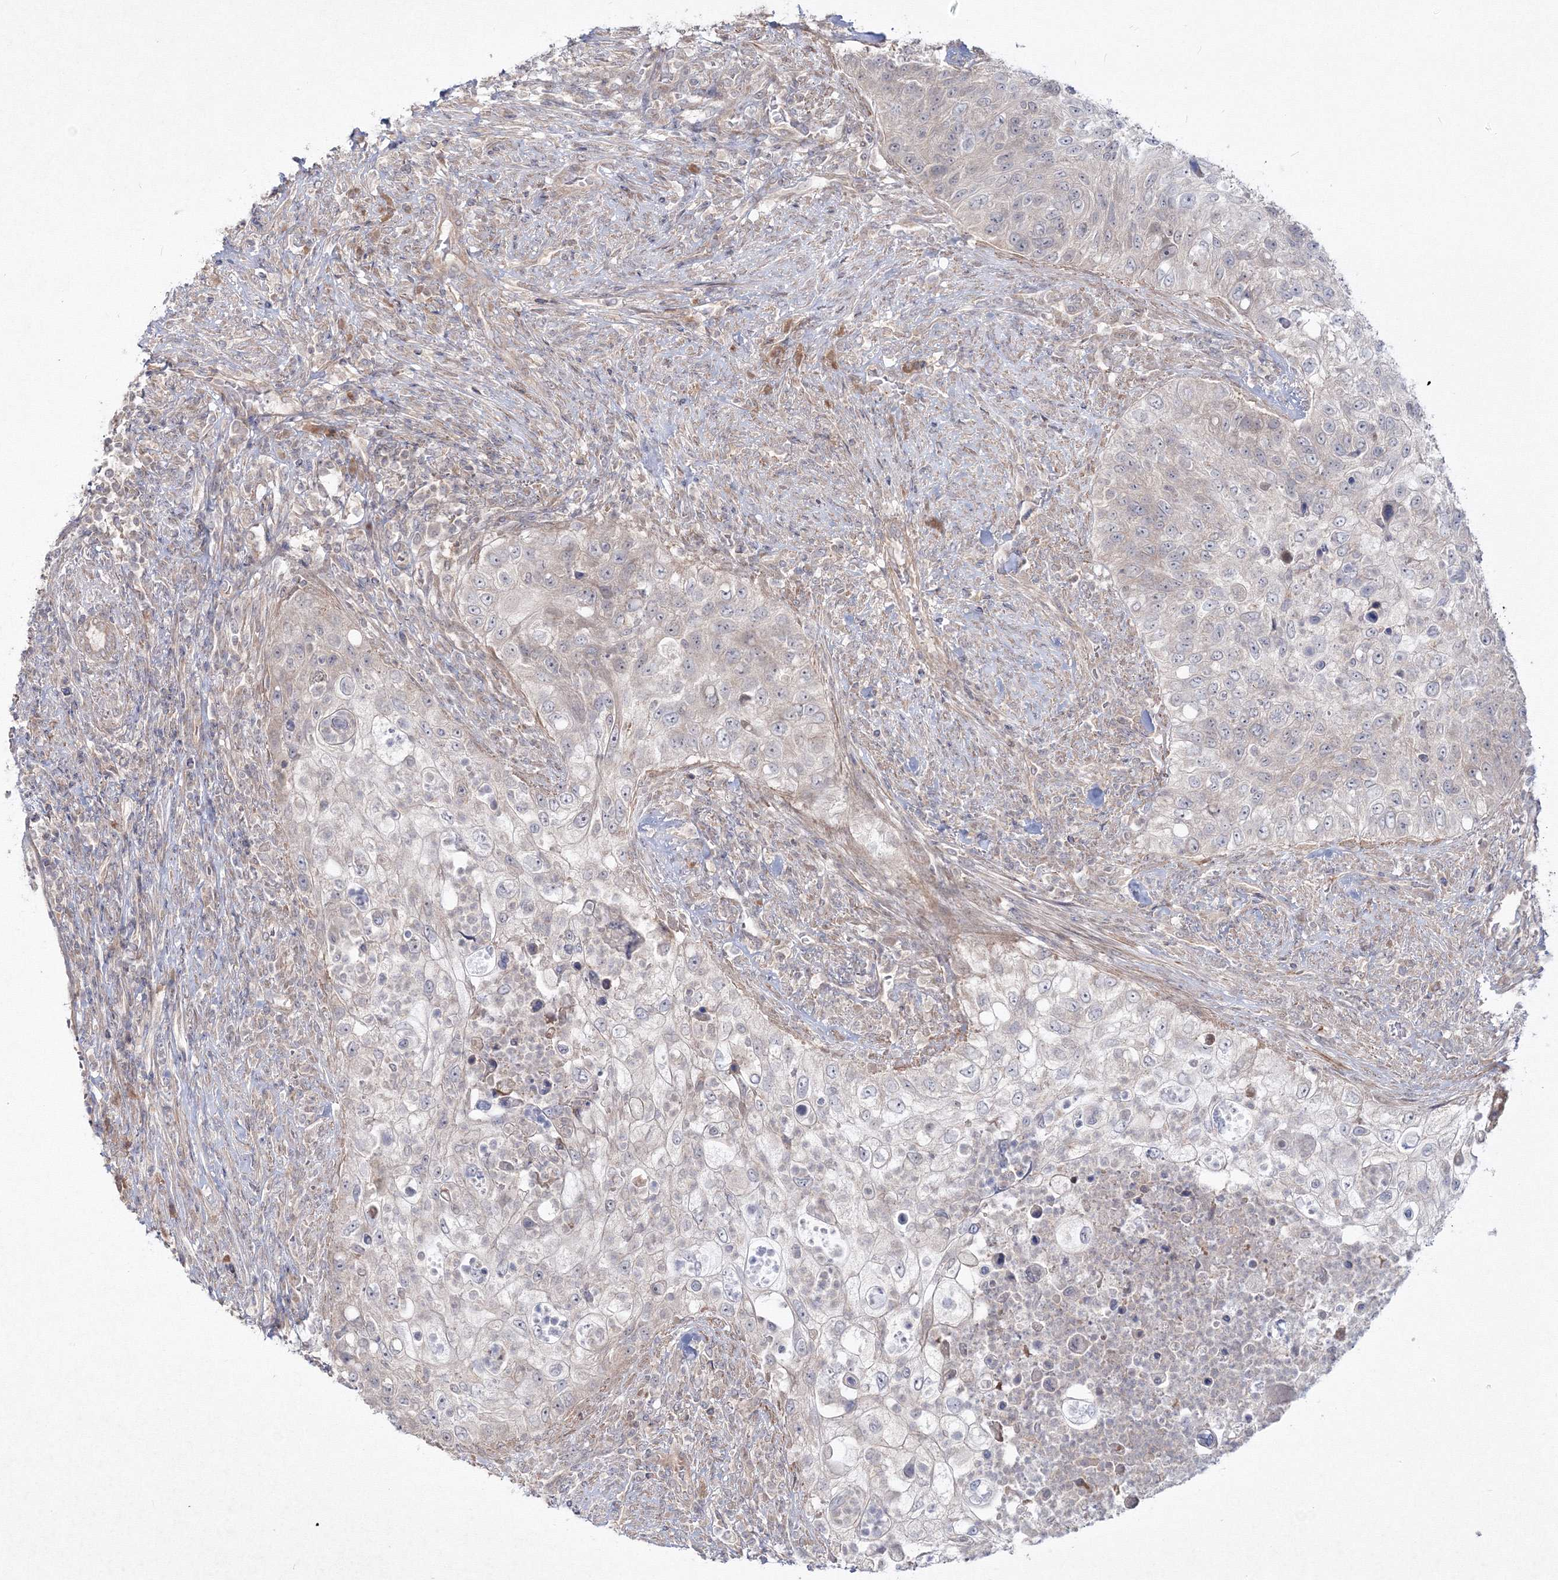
{"staining": {"intensity": "negative", "quantity": "none", "location": "none"}, "tissue": "urothelial cancer", "cell_type": "Tumor cells", "image_type": "cancer", "snomed": [{"axis": "morphology", "description": "Urothelial carcinoma, High grade"}, {"axis": "topography", "description": "Urinary bladder"}], "caption": "DAB immunohistochemical staining of urothelial cancer reveals no significant expression in tumor cells. (Immunohistochemistry (ihc), brightfield microscopy, high magnification).", "gene": "IPMK", "patient": {"sex": "female", "age": 60}}